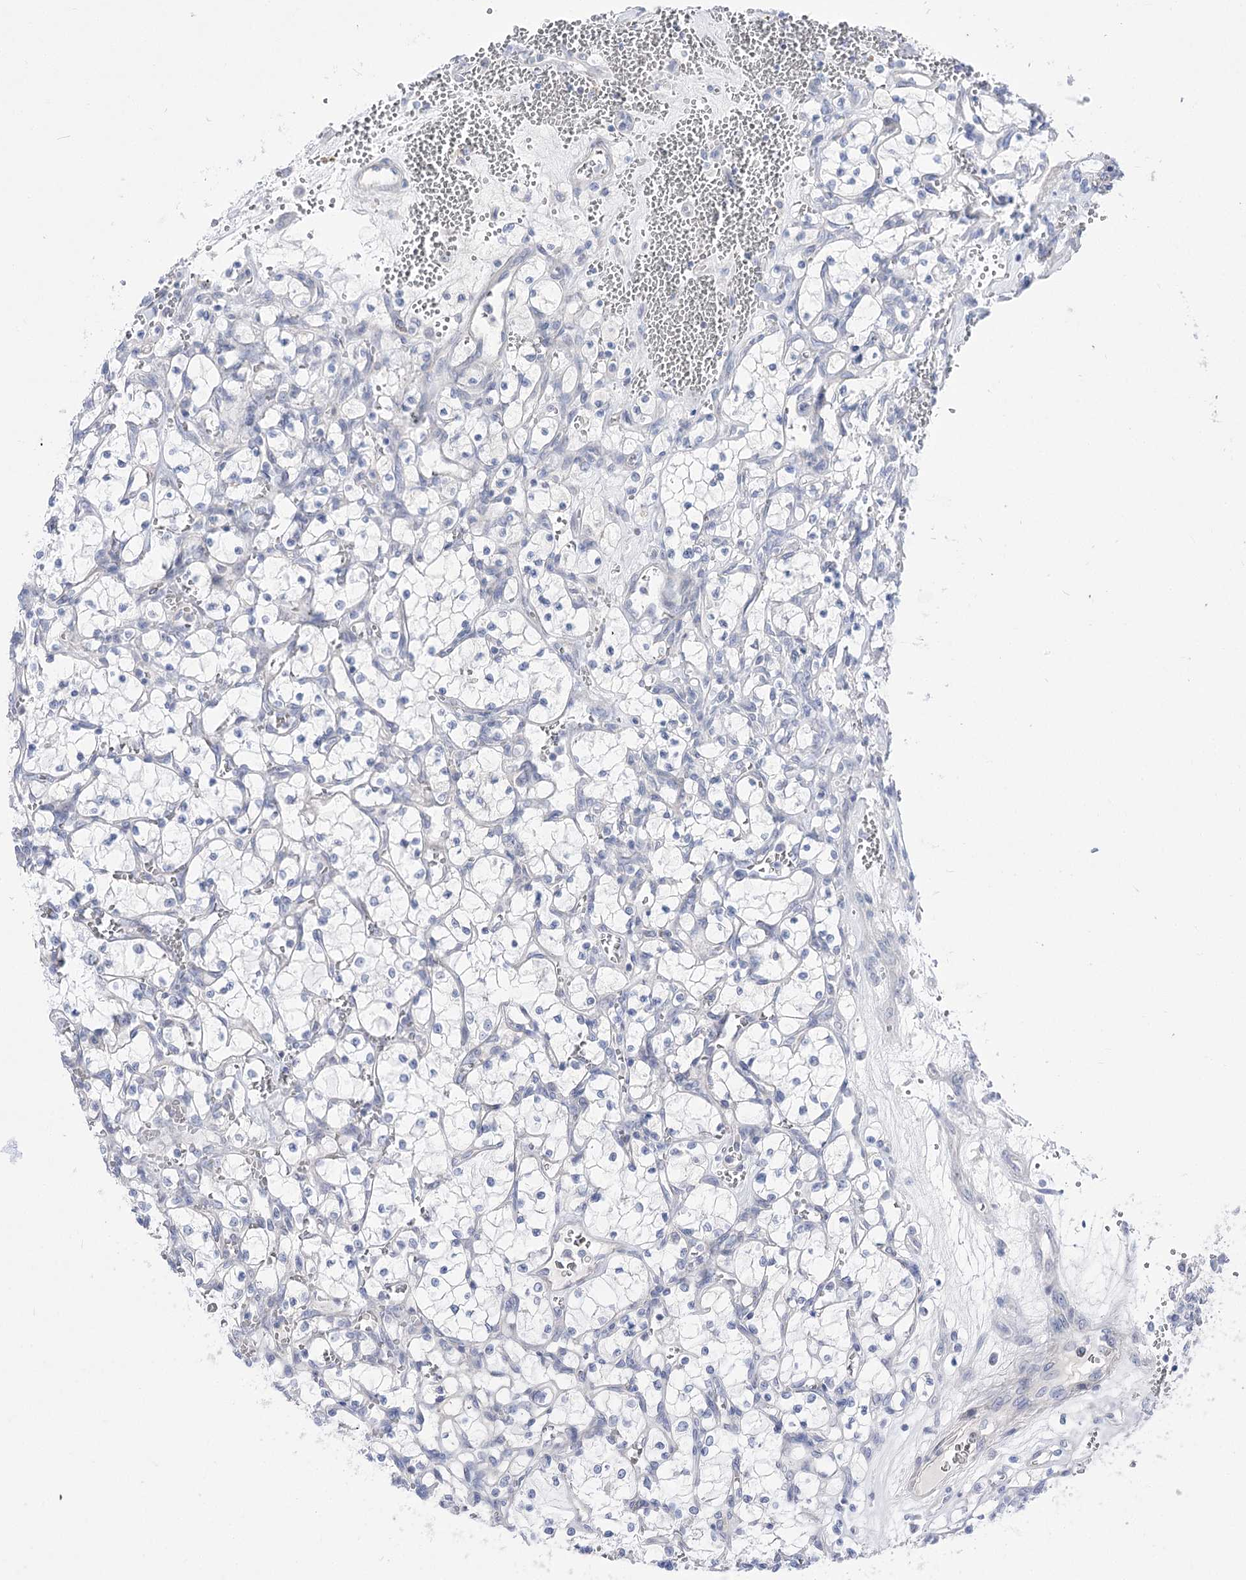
{"staining": {"intensity": "negative", "quantity": "none", "location": "none"}, "tissue": "renal cancer", "cell_type": "Tumor cells", "image_type": "cancer", "snomed": [{"axis": "morphology", "description": "Adenocarcinoma, NOS"}, {"axis": "topography", "description": "Kidney"}], "caption": "Immunohistochemistry (IHC) photomicrograph of human renal cancer (adenocarcinoma) stained for a protein (brown), which displays no staining in tumor cells. (Immunohistochemistry, brightfield microscopy, high magnification).", "gene": "HELT", "patient": {"sex": "female", "age": 69}}